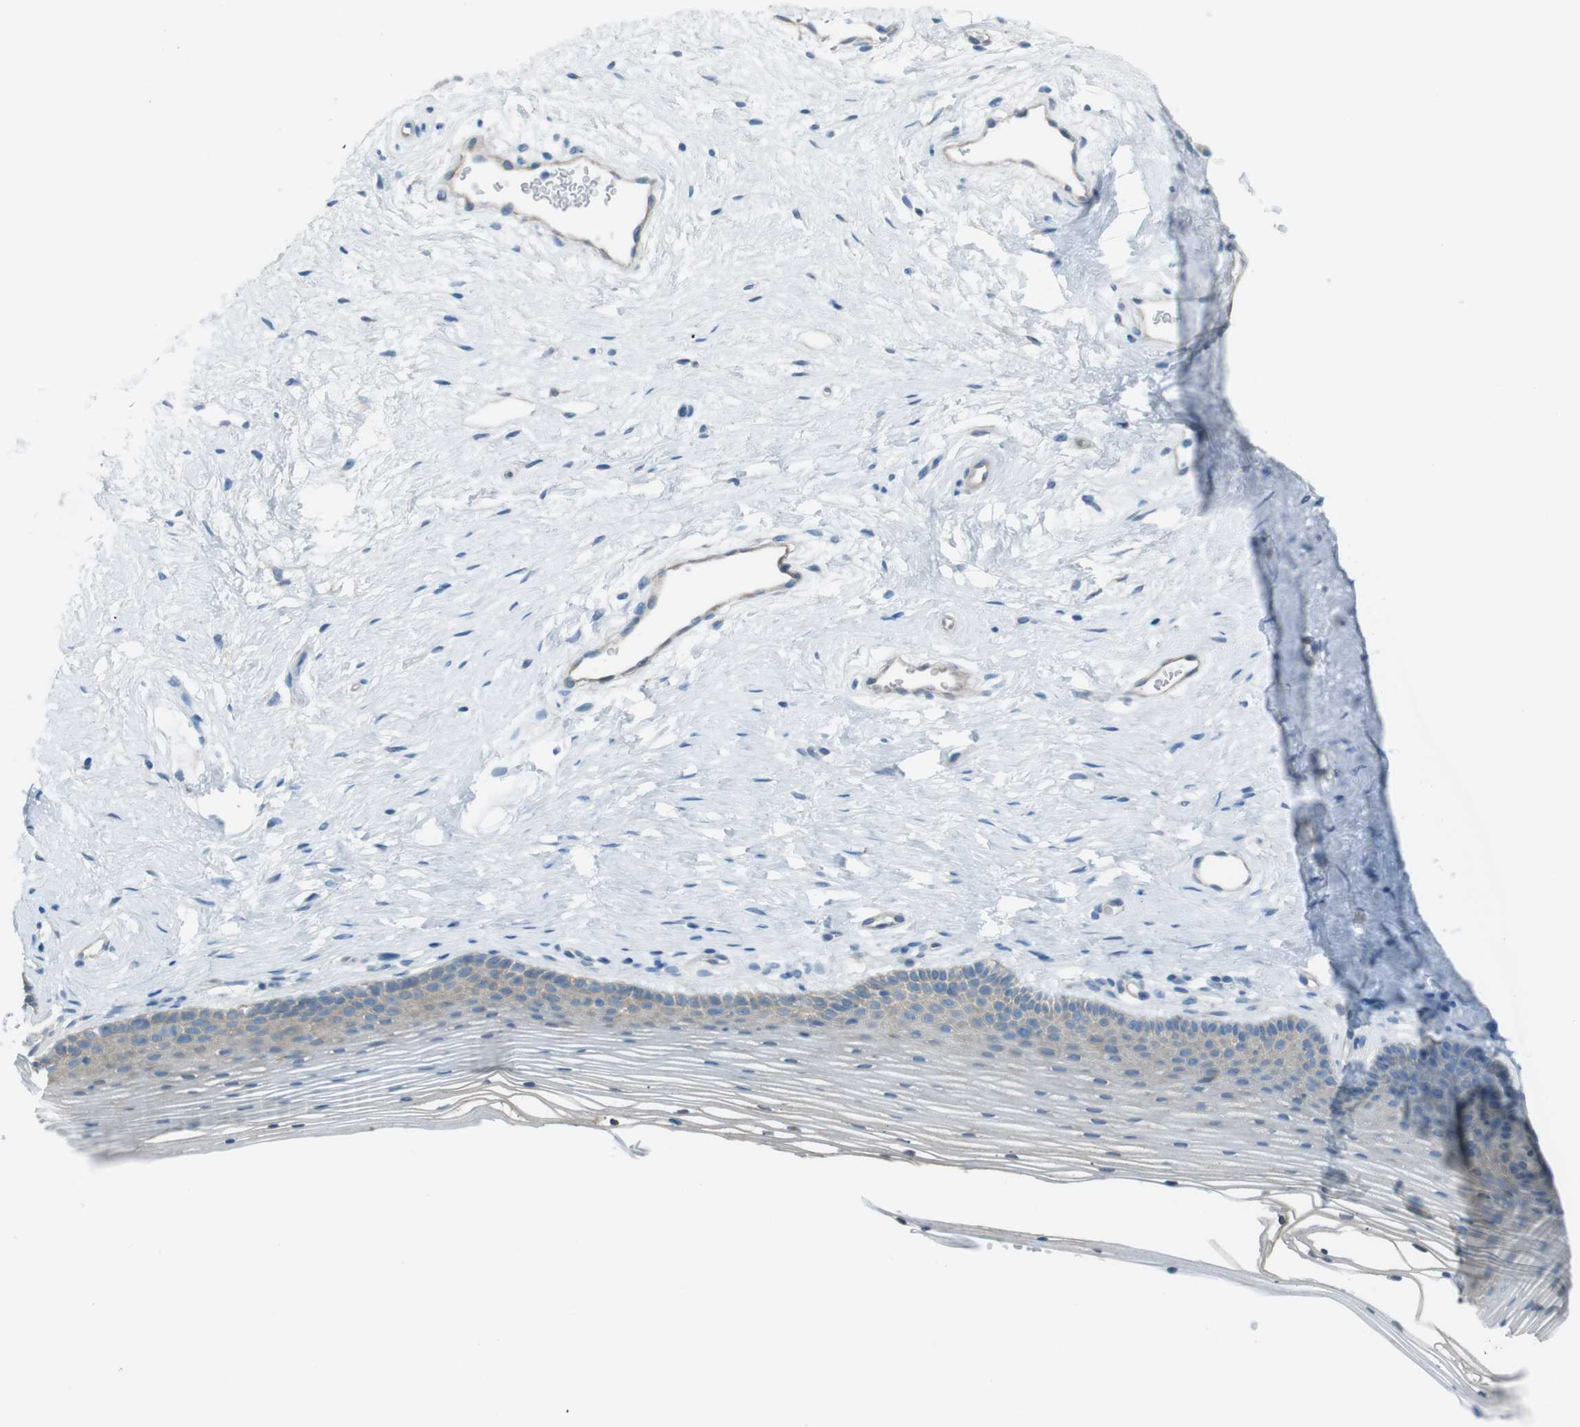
{"staining": {"intensity": "weak", "quantity": "25%-75%", "location": "cytoplasmic/membranous"}, "tissue": "vagina", "cell_type": "Squamous epithelial cells", "image_type": "normal", "snomed": [{"axis": "morphology", "description": "Normal tissue, NOS"}, {"axis": "topography", "description": "Vagina"}], "caption": "Weak cytoplasmic/membranous positivity for a protein is identified in approximately 25%-75% of squamous epithelial cells of normal vagina using IHC.", "gene": "TMEM41B", "patient": {"sex": "female", "age": 32}}